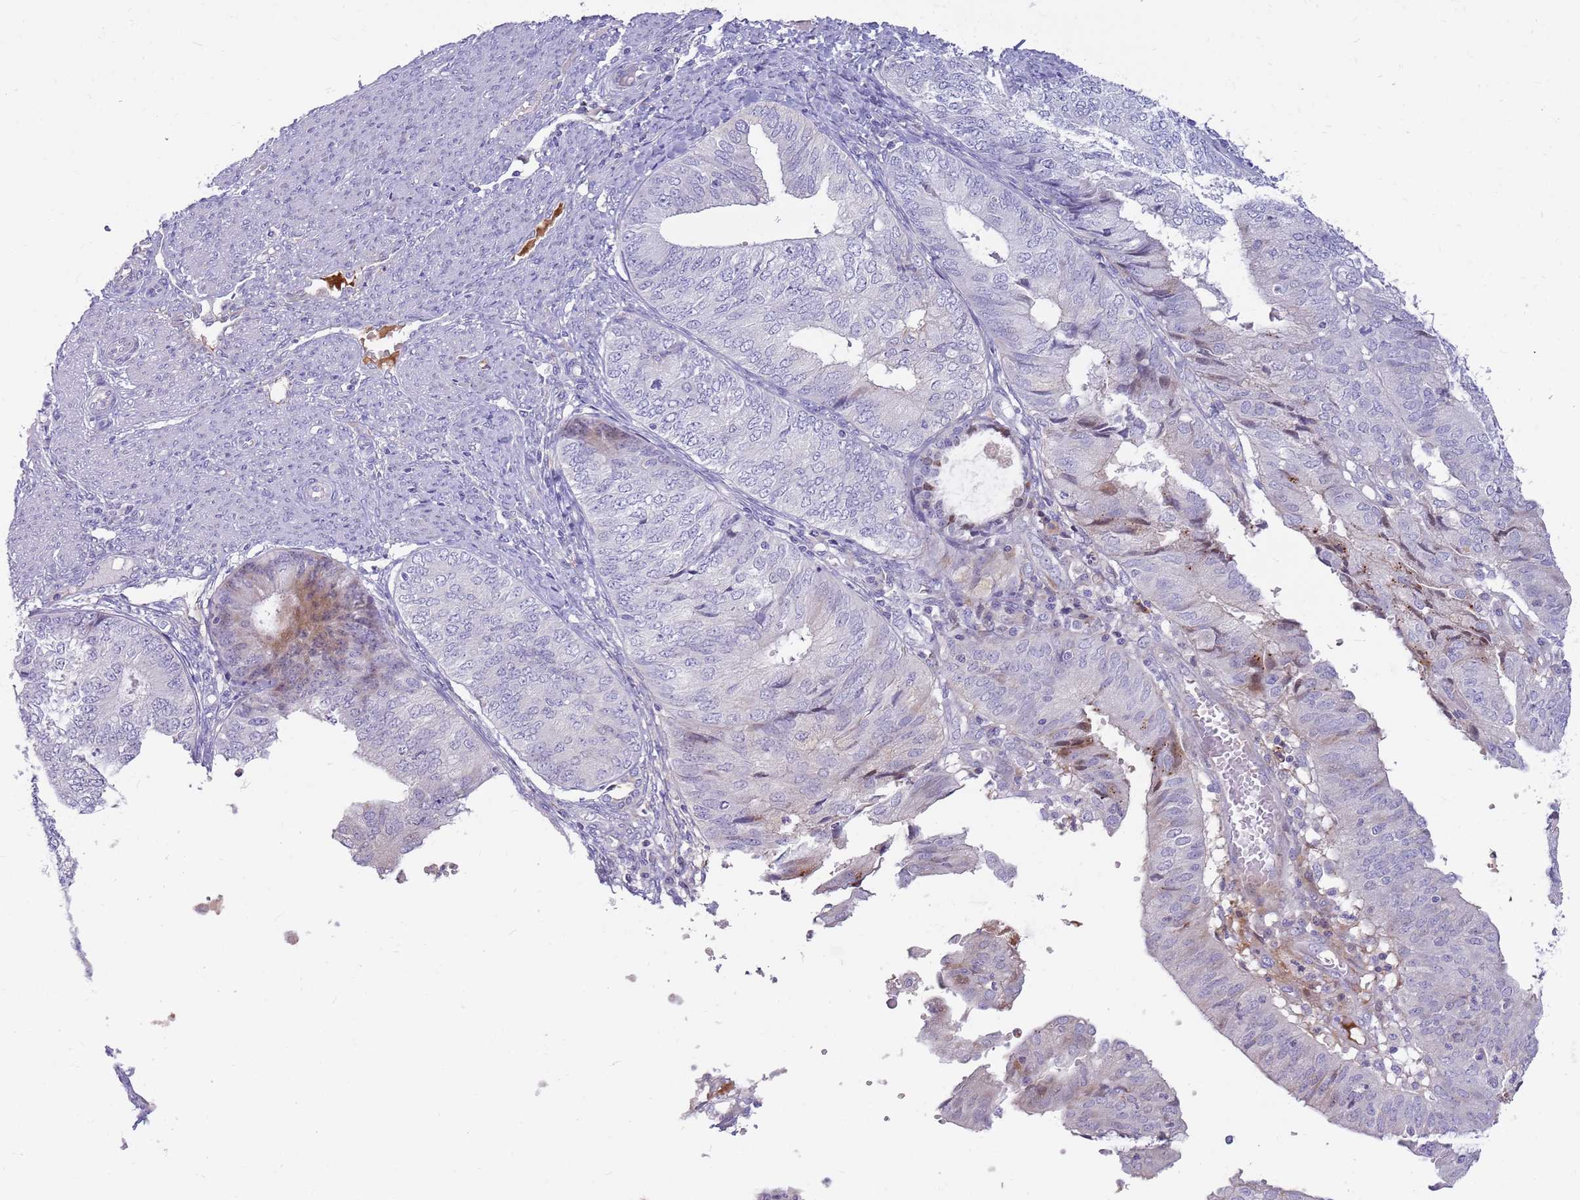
{"staining": {"intensity": "negative", "quantity": "none", "location": "none"}, "tissue": "endometrial cancer", "cell_type": "Tumor cells", "image_type": "cancer", "snomed": [{"axis": "morphology", "description": "Adenocarcinoma, NOS"}, {"axis": "topography", "description": "Endometrium"}], "caption": "DAB immunohistochemical staining of endometrial cancer (adenocarcinoma) exhibits no significant staining in tumor cells.", "gene": "LEPROTL1", "patient": {"sex": "female", "age": 68}}